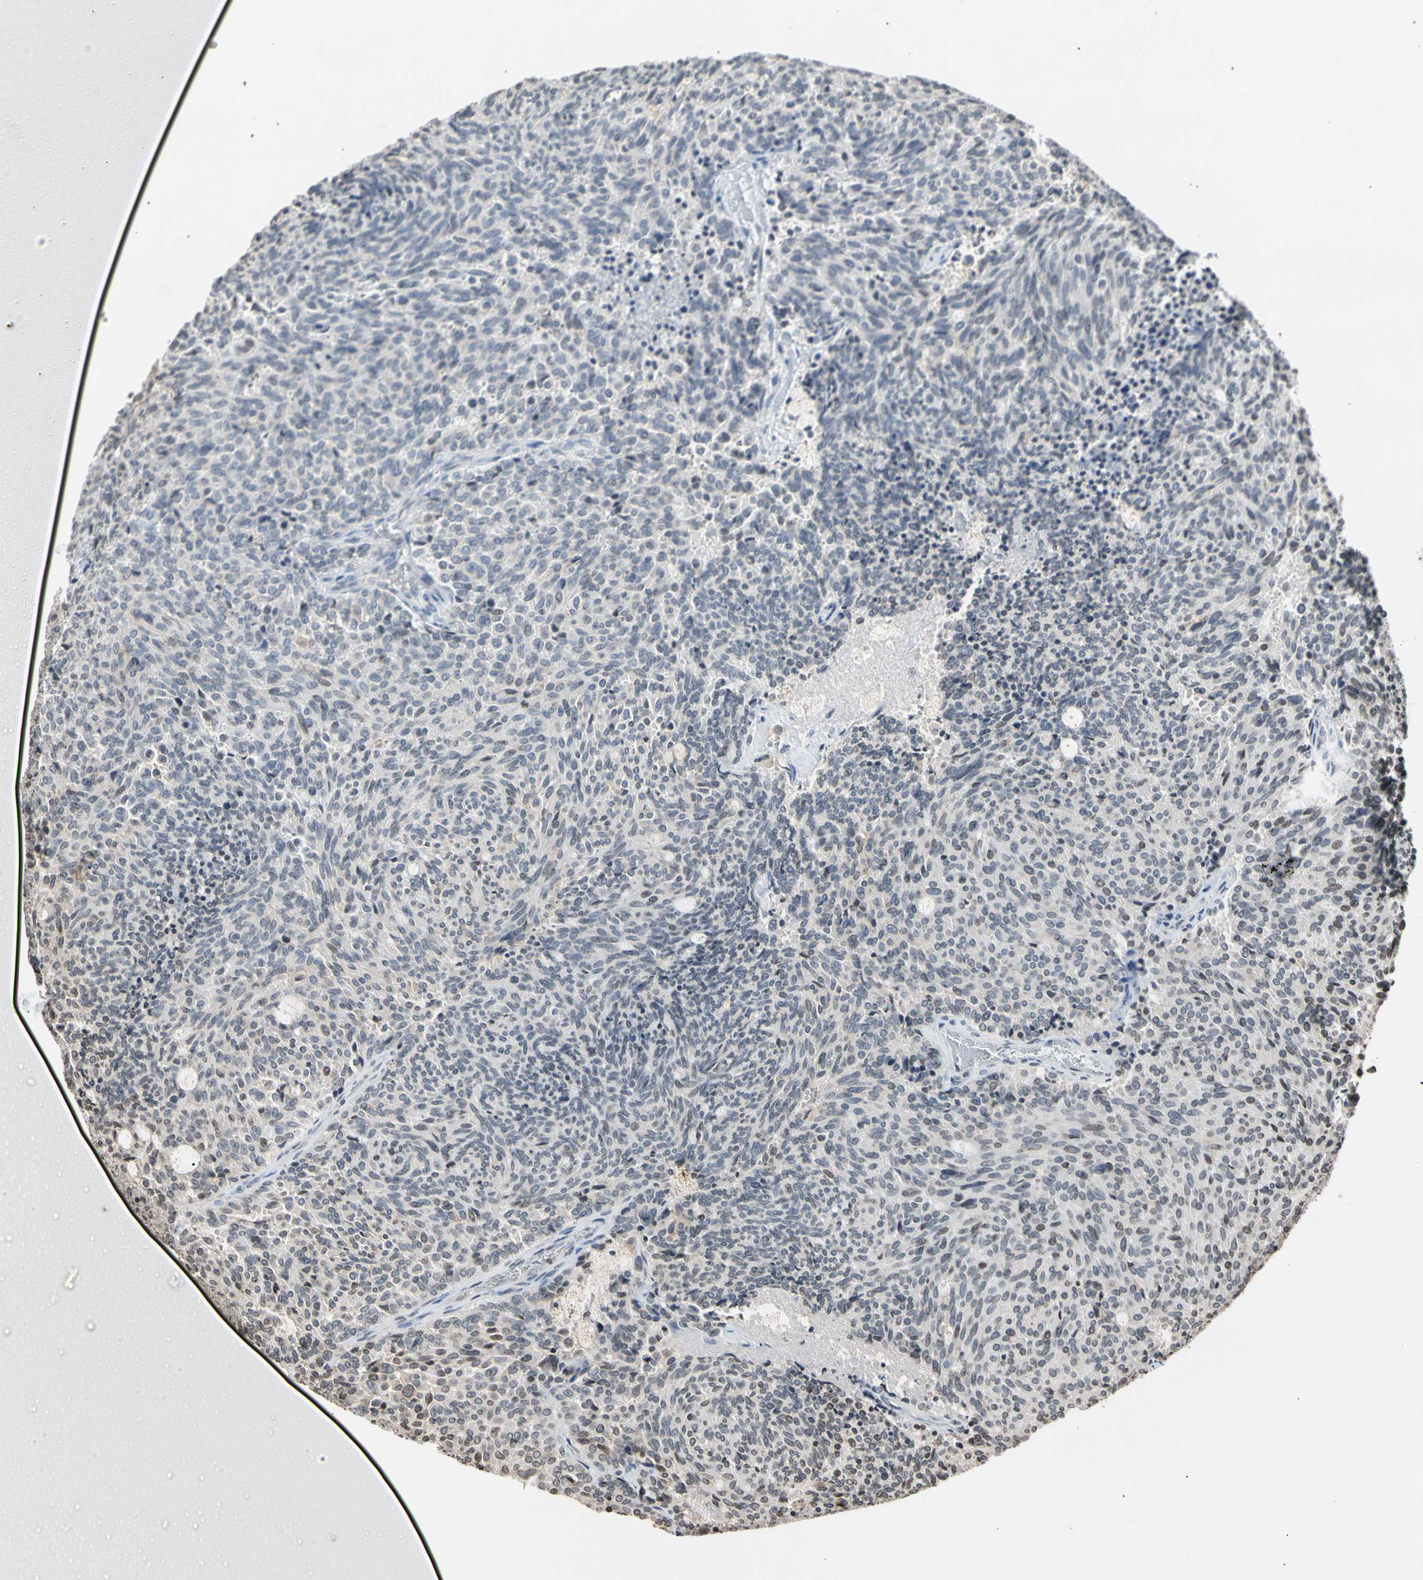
{"staining": {"intensity": "negative", "quantity": "none", "location": "none"}, "tissue": "carcinoid", "cell_type": "Tumor cells", "image_type": "cancer", "snomed": [{"axis": "morphology", "description": "Carcinoid, malignant, NOS"}, {"axis": "topography", "description": "Pancreas"}], "caption": "A high-resolution image shows IHC staining of carcinoid, which demonstrates no significant positivity in tumor cells.", "gene": "GPX4", "patient": {"sex": "female", "age": 54}}